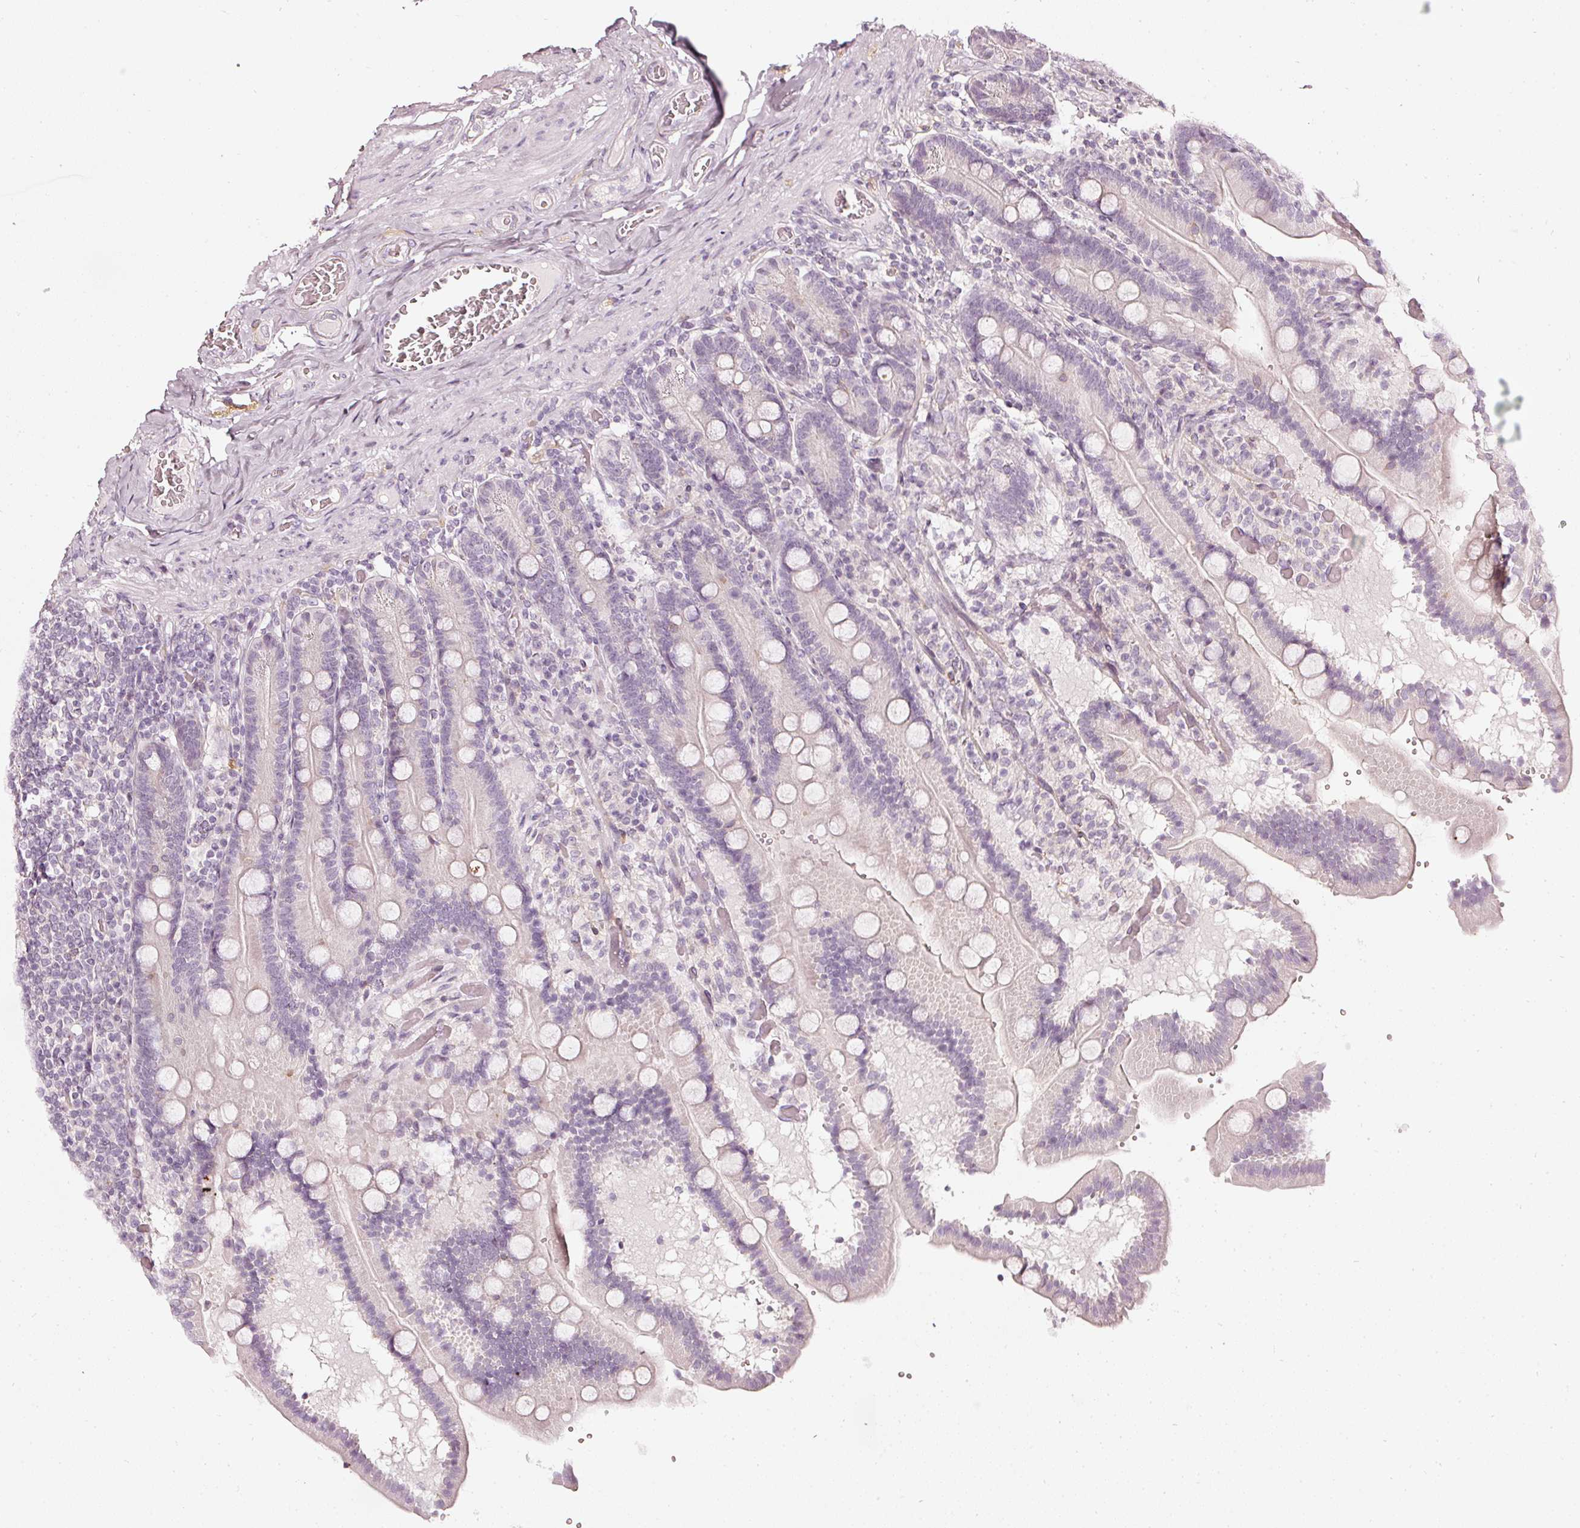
{"staining": {"intensity": "negative", "quantity": "none", "location": "none"}, "tissue": "duodenum", "cell_type": "Glandular cells", "image_type": "normal", "snomed": [{"axis": "morphology", "description": "Normal tissue, NOS"}, {"axis": "topography", "description": "Duodenum"}], "caption": "This histopathology image is of benign duodenum stained with immunohistochemistry (IHC) to label a protein in brown with the nuclei are counter-stained blue. There is no staining in glandular cells. The staining was performed using DAB (3,3'-diaminobenzidine) to visualize the protein expression in brown, while the nuclei were stained in blue with hematoxylin (Magnification: 20x).", "gene": "CNP", "patient": {"sex": "female", "age": 62}}